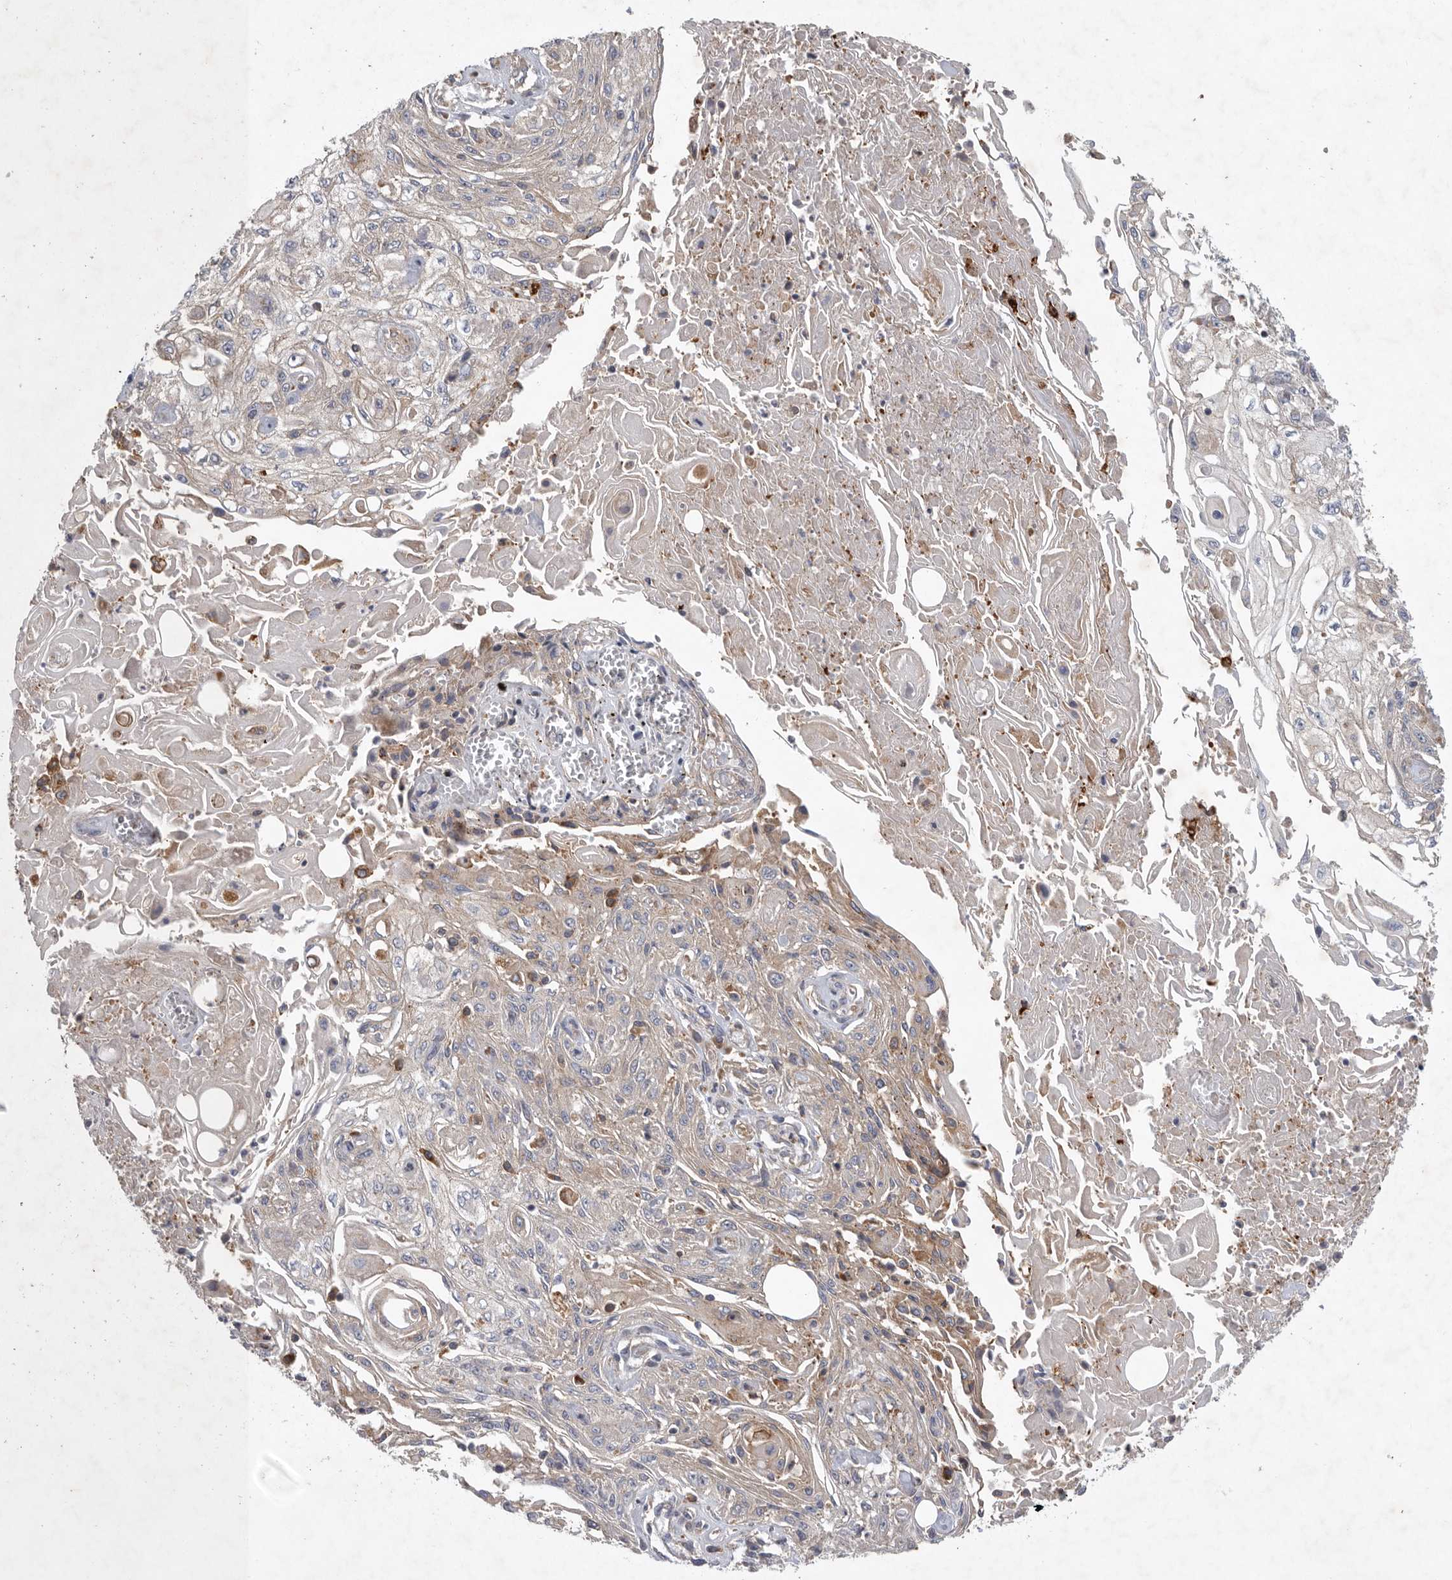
{"staining": {"intensity": "weak", "quantity": "<25%", "location": "cytoplasmic/membranous"}, "tissue": "skin cancer", "cell_type": "Tumor cells", "image_type": "cancer", "snomed": [{"axis": "morphology", "description": "Squamous cell carcinoma, NOS"}, {"axis": "morphology", "description": "Squamous cell carcinoma, metastatic, NOS"}, {"axis": "topography", "description": "Skin"}, {"axis": "topography", "description": "Lymph node"}], "caption": "Tumor cells are negative for brown protein staining in skin cancer. The staining is performed using DAB (3,3'-diaminobenzidine) brown chromogen with nuclei counter-stained in using hematoxylin.", "gene": "C1orf109", "patient": {"sex": "male", "age": 75}}